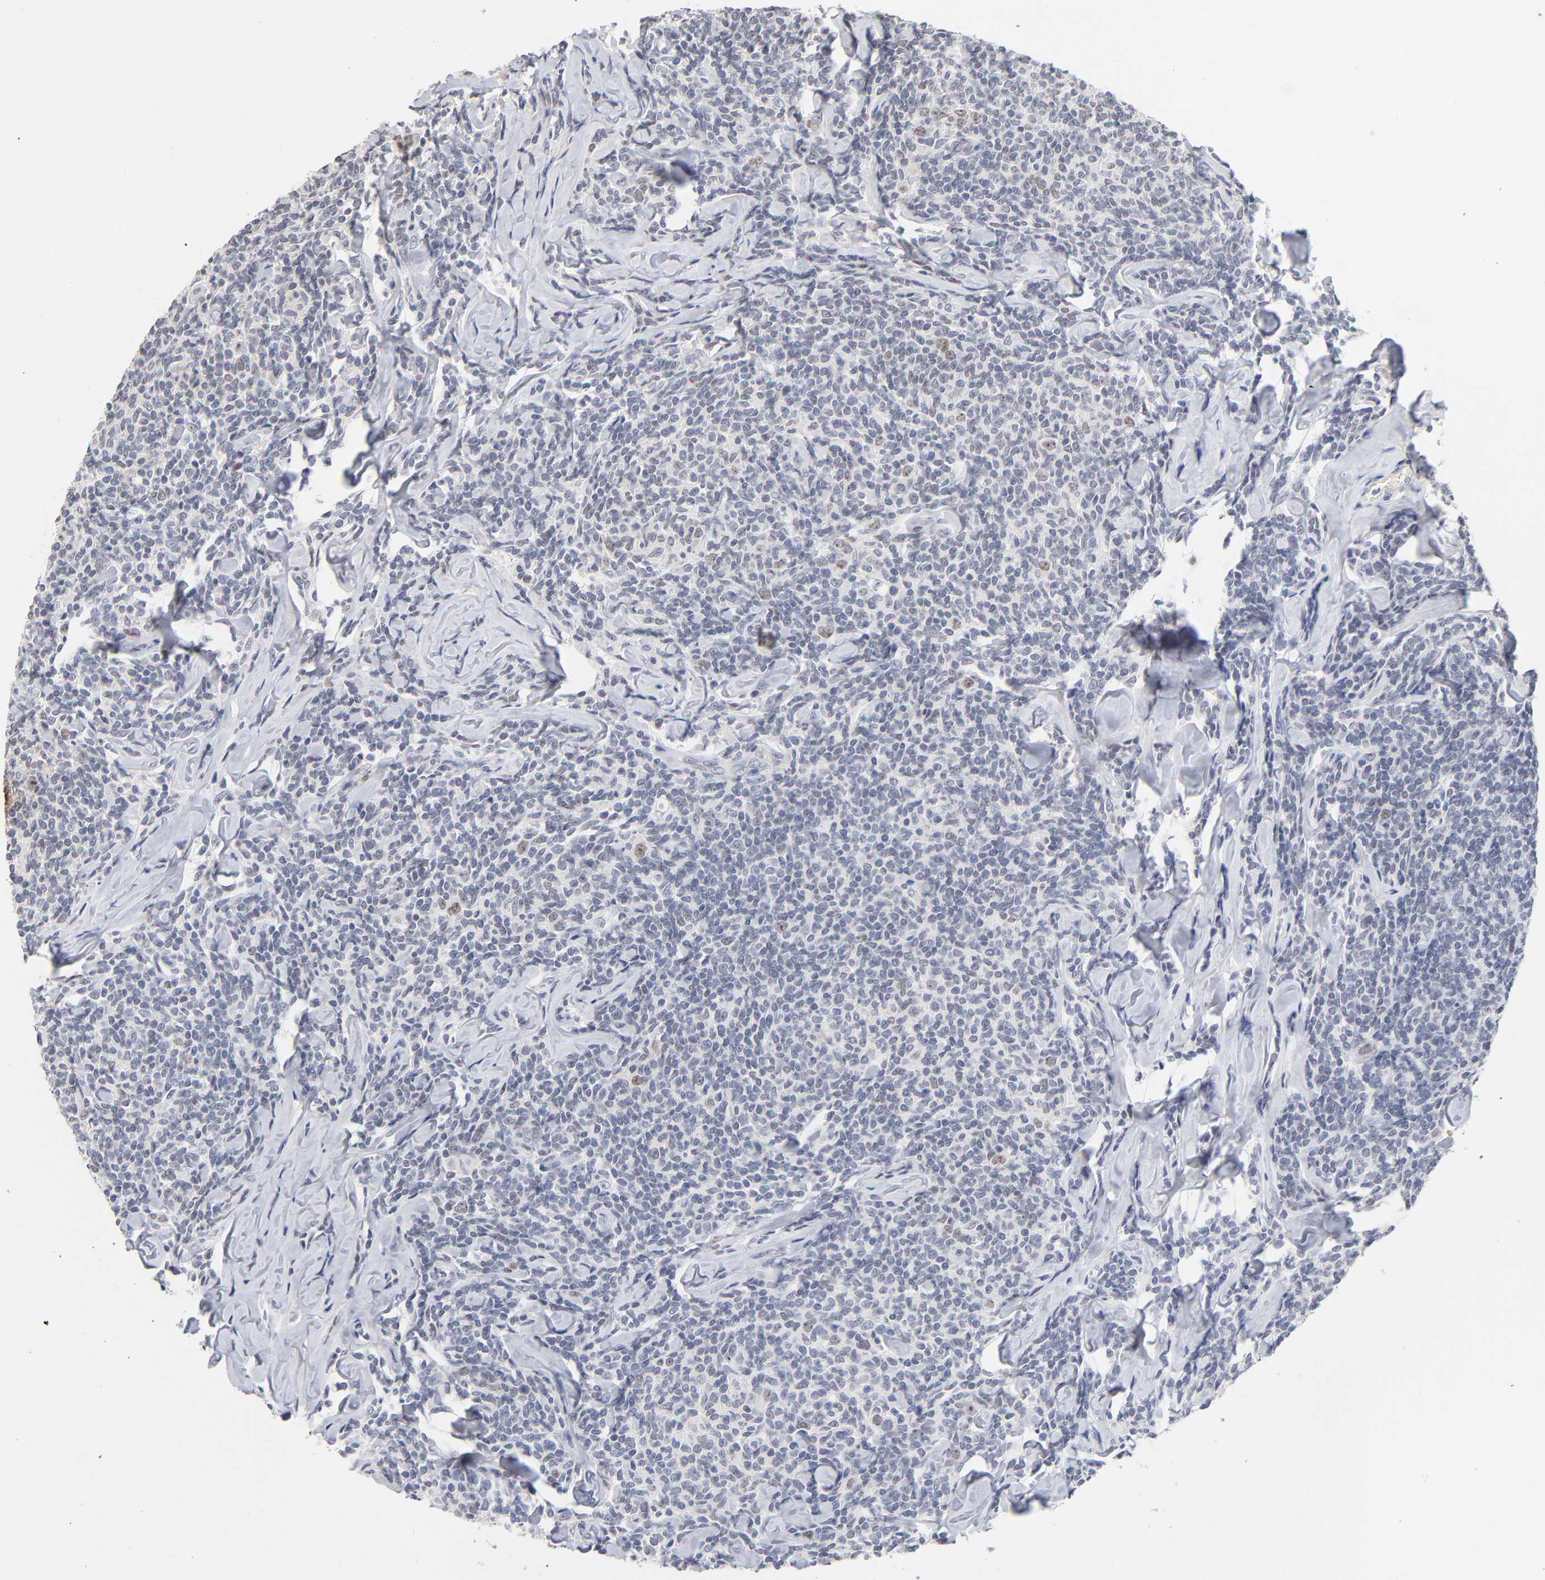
{"staining": {"intensity": "weak", "quantity": "<25%", "location": "nuclear"}, "tissue": "lymphoma", "cell_type": "Tumor cells", "image_type": "cancer", "snomed": [{"axis": "morphology", "description": "Malignant lymphoma, non-Hodgkin's type, Low grade"}, {"axis": "topography", "description": "Lymph node"}], "caption": "This is a photomicrograph of immunohistochemistry (IHC) staining of malignant lymphoma, non-Hodgkin's type (low-grade), which shows no staining in tumor cells.", "gene": "ORC2", "patient": {"sex": "female", "age": 56}}